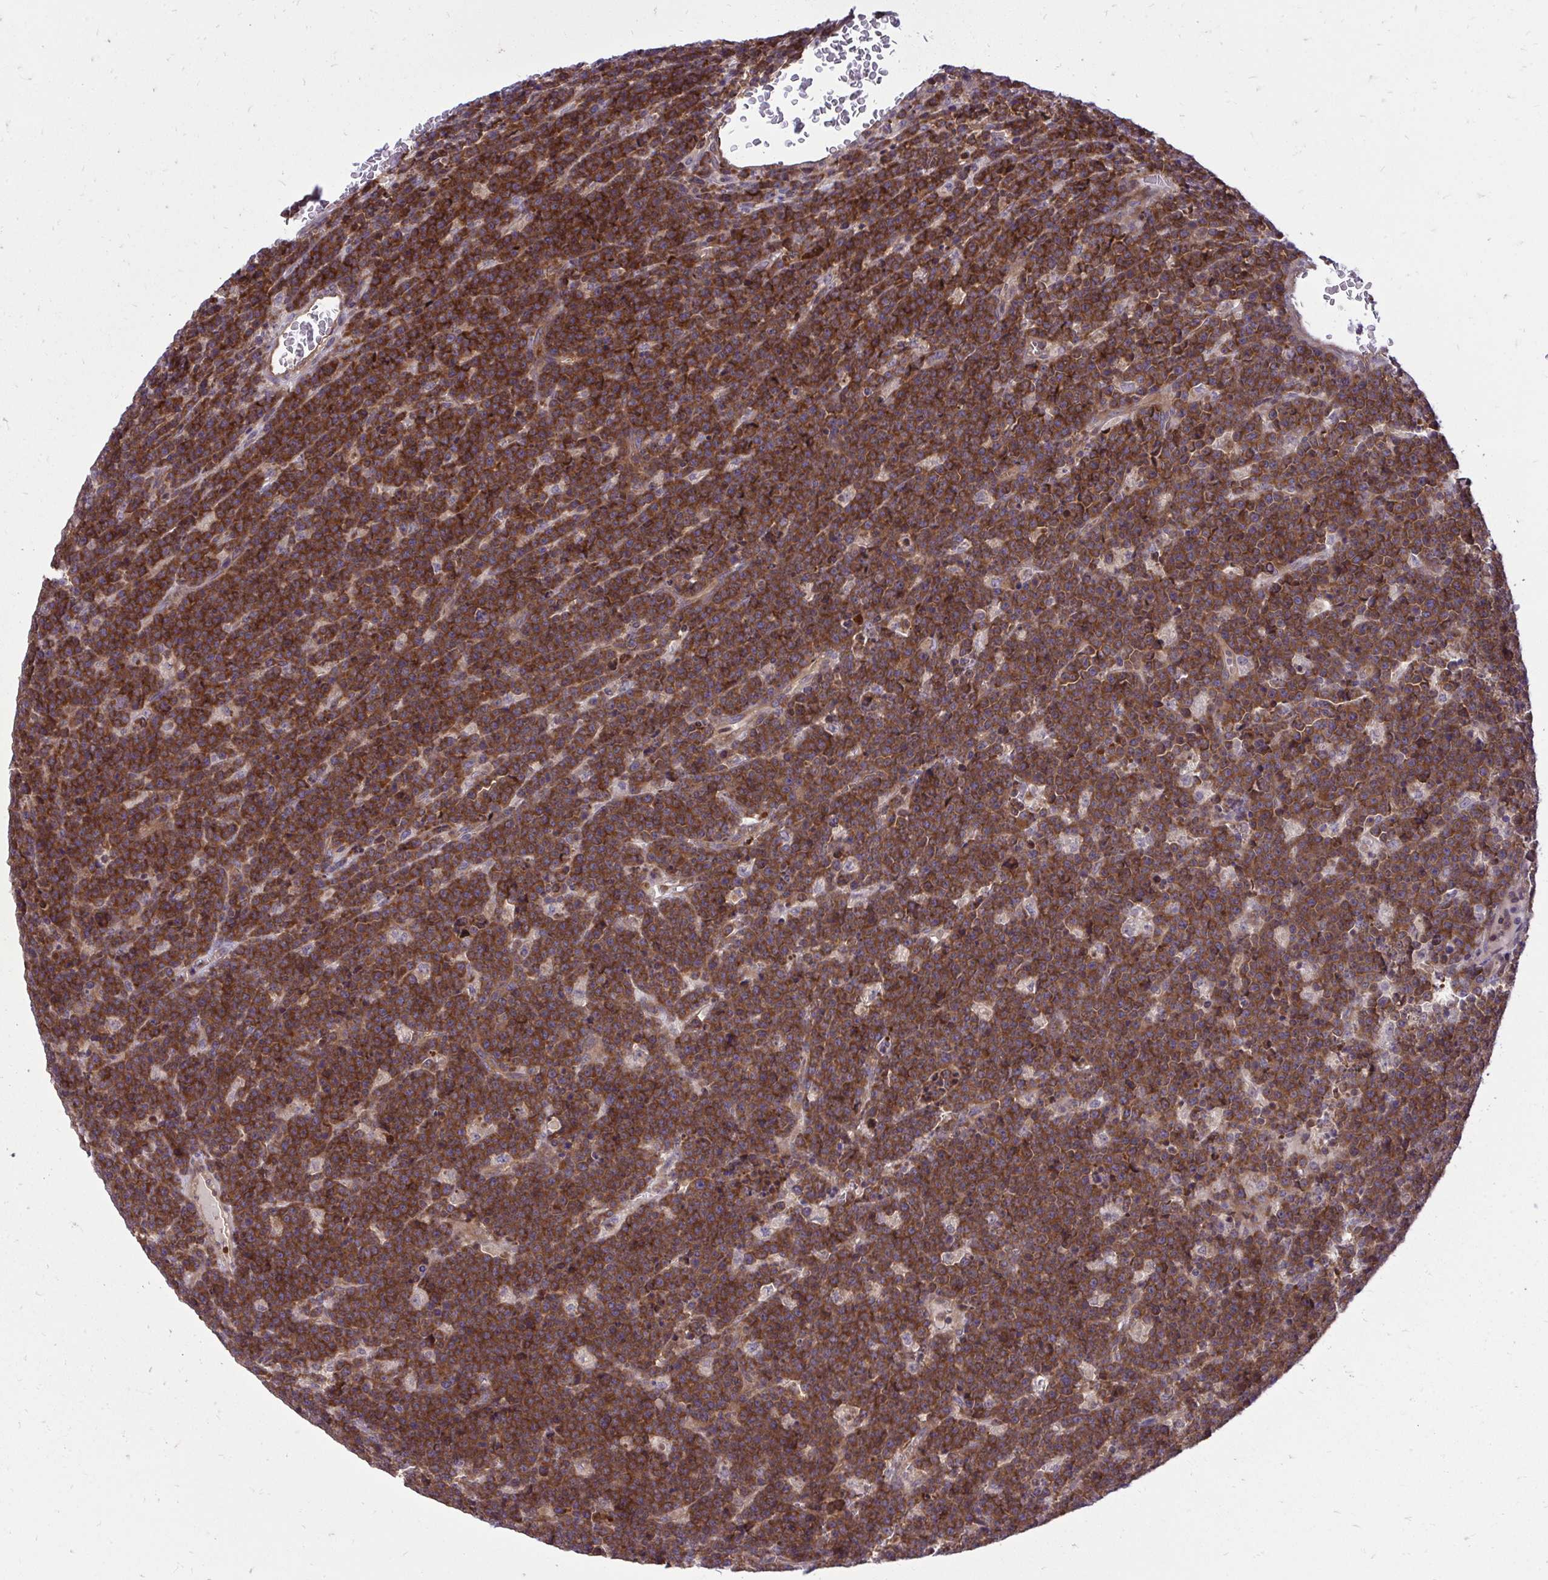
{"staining": {"intensity": "strong", "quantity": ">75%", "location": "cytoplasmic/membranous"}, "tissue": "lymphoma", "cell_type": "Tumor cells", "image_type": "cancer", "snomed": [{"axis": "morphology", "description": "Malignant lymphoma, non-Hodgkin's type, High grade"}, {"axis": "topography", "description": "Ovary"}], "caption": "A photomicrograph of malignant lymphoma, non-Hodgkin's type (high-grade) stained for a protein shows strong cytoplasmic/membranous brown staining in tumor cells. (IHC, brightfield microscopy, high magnification).", "gene": "PPP5C", "patient": {"sex": "female", "age": 56}}